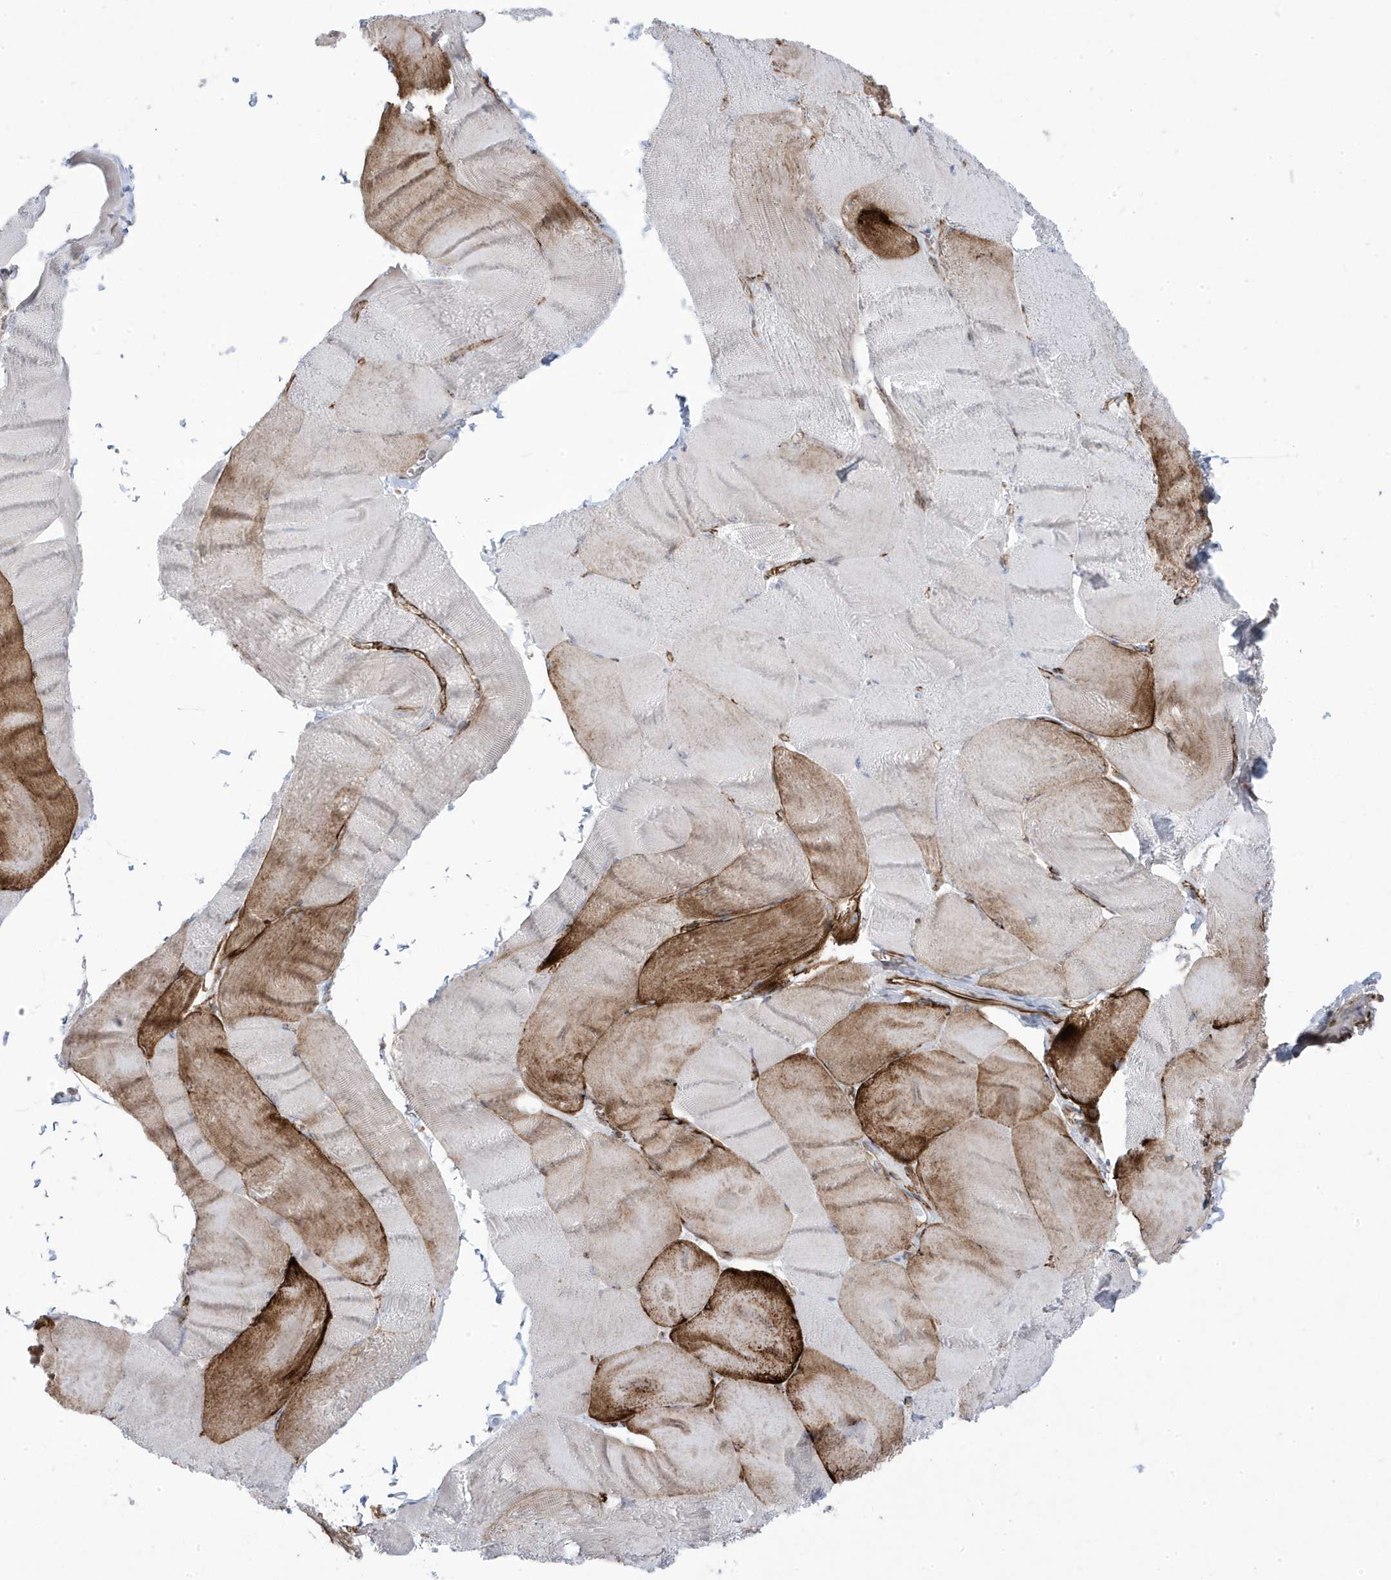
{"staining": {"intensity": "strong", "quantity": "<25%", "location": "cytoplasmic/membranous"}, "tissue": "skeletal muscle", "cell_type": "Myocytes", "image_type": "normal", "snomed": [{"axis": "morphology", "description": "Normal tissue, NOS"}, {"axis": "morphology", "description": "Basal cell carcinoma"}, {"axis": "topography", "description": "Skeletal muscle"}], "caption": "Immunohistochemistry (IHC) photomicrograph of unremarkable skeletal muscle stained for a protein (brown), which displays medium levels of strong cytoplasmic/membranous expression in approximately <25% of myocytes.", "gene": "ADAMTSL3", "patient": {"sex": "female", "age": 64}}